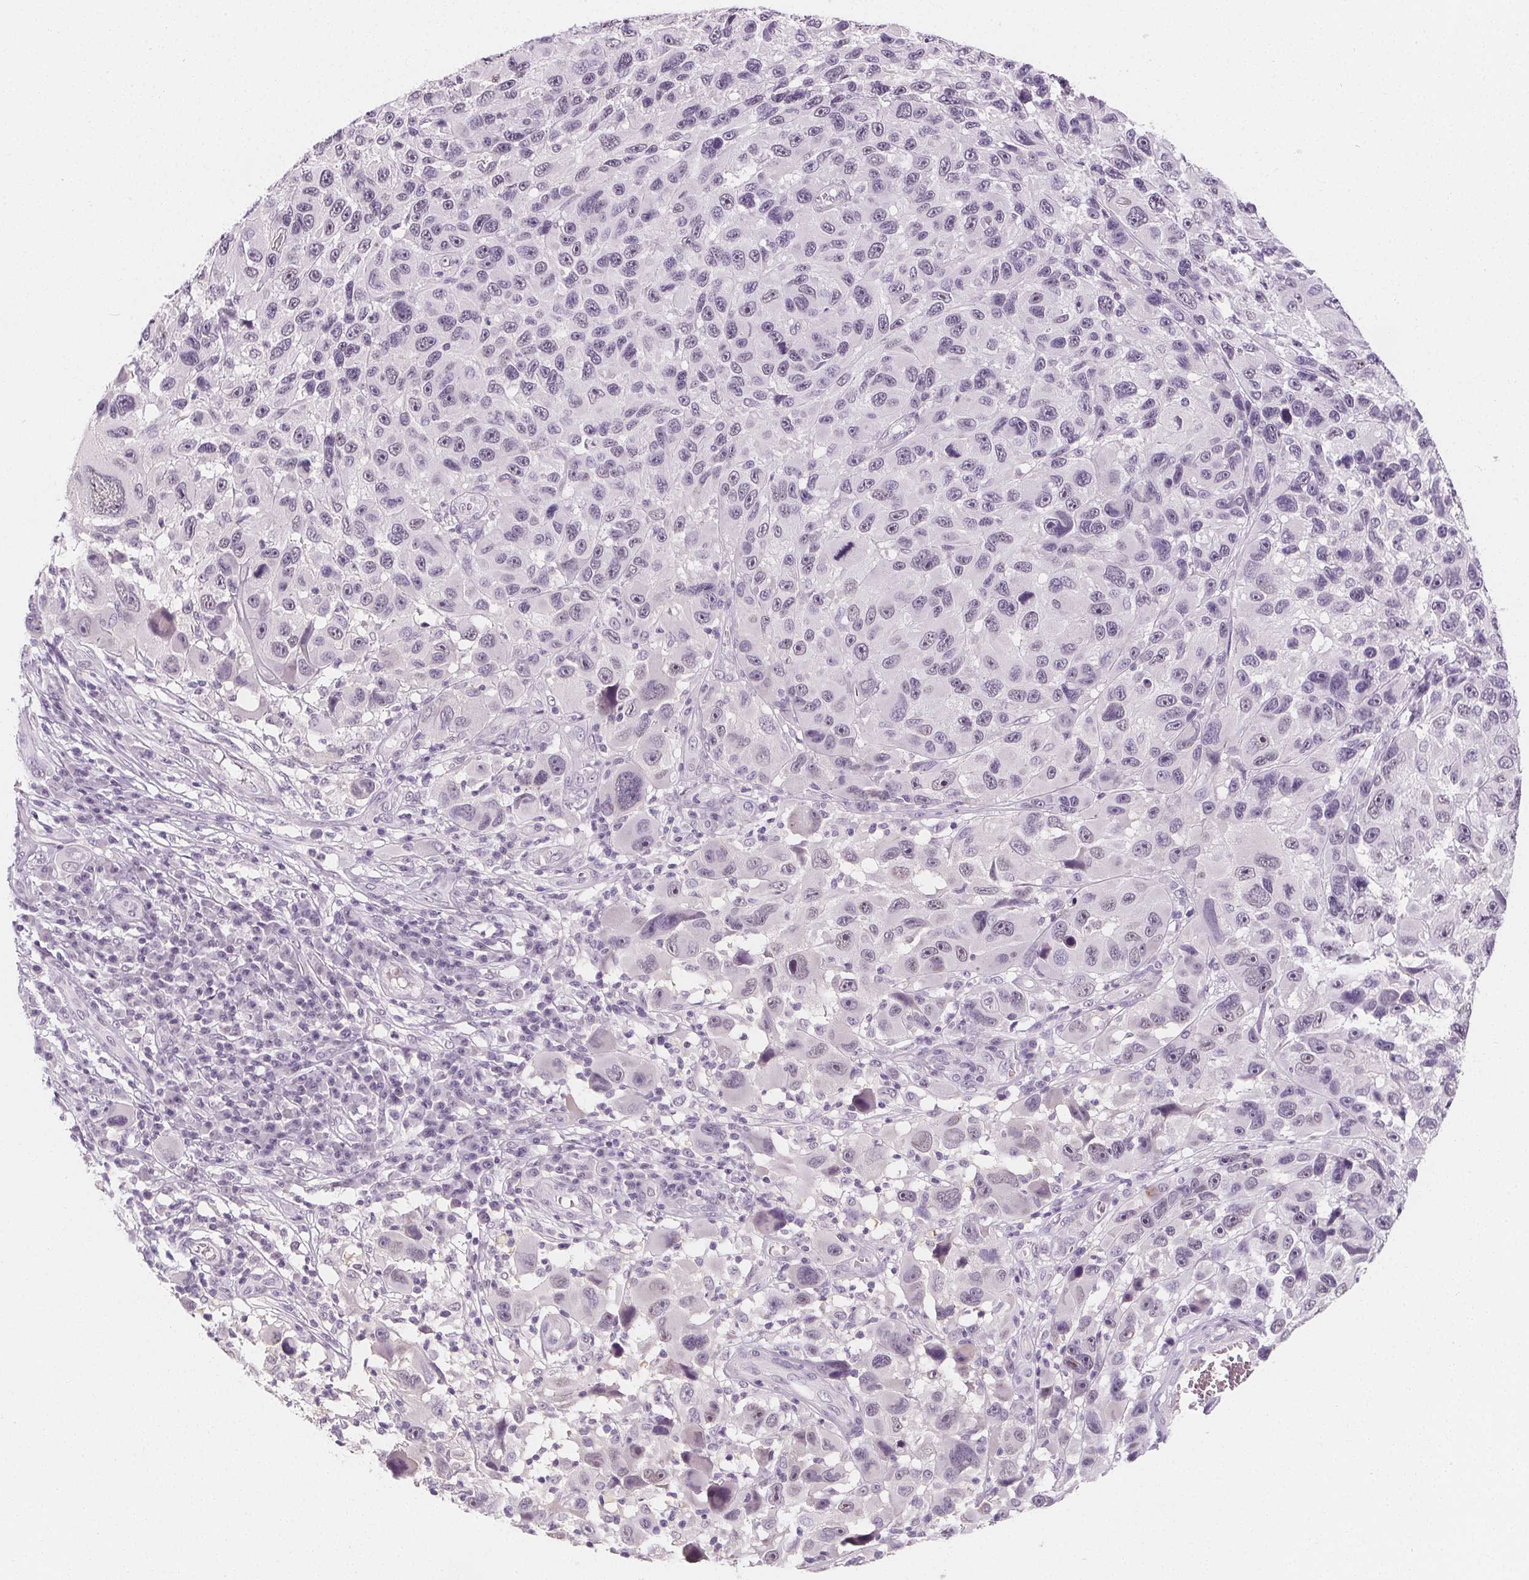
{"staining": {"intensity": "negative", "quantity": "none", "location": "none"}, "tissue": "melanoma", "cell_type": "Tumor cells", "image_type": "cancer", "snomed": [{"axis": "morphology", "description": "Malignant melanoma, NOS"}, {"axis": "topography", "description": "Skin"}], "caption": "This is an immunohistochemistry photomicrograph of human malignant melanoma. There is no staining in tumor cells.", "gene": "DBX2", "patient": {"sex": "male", "age": 53}}